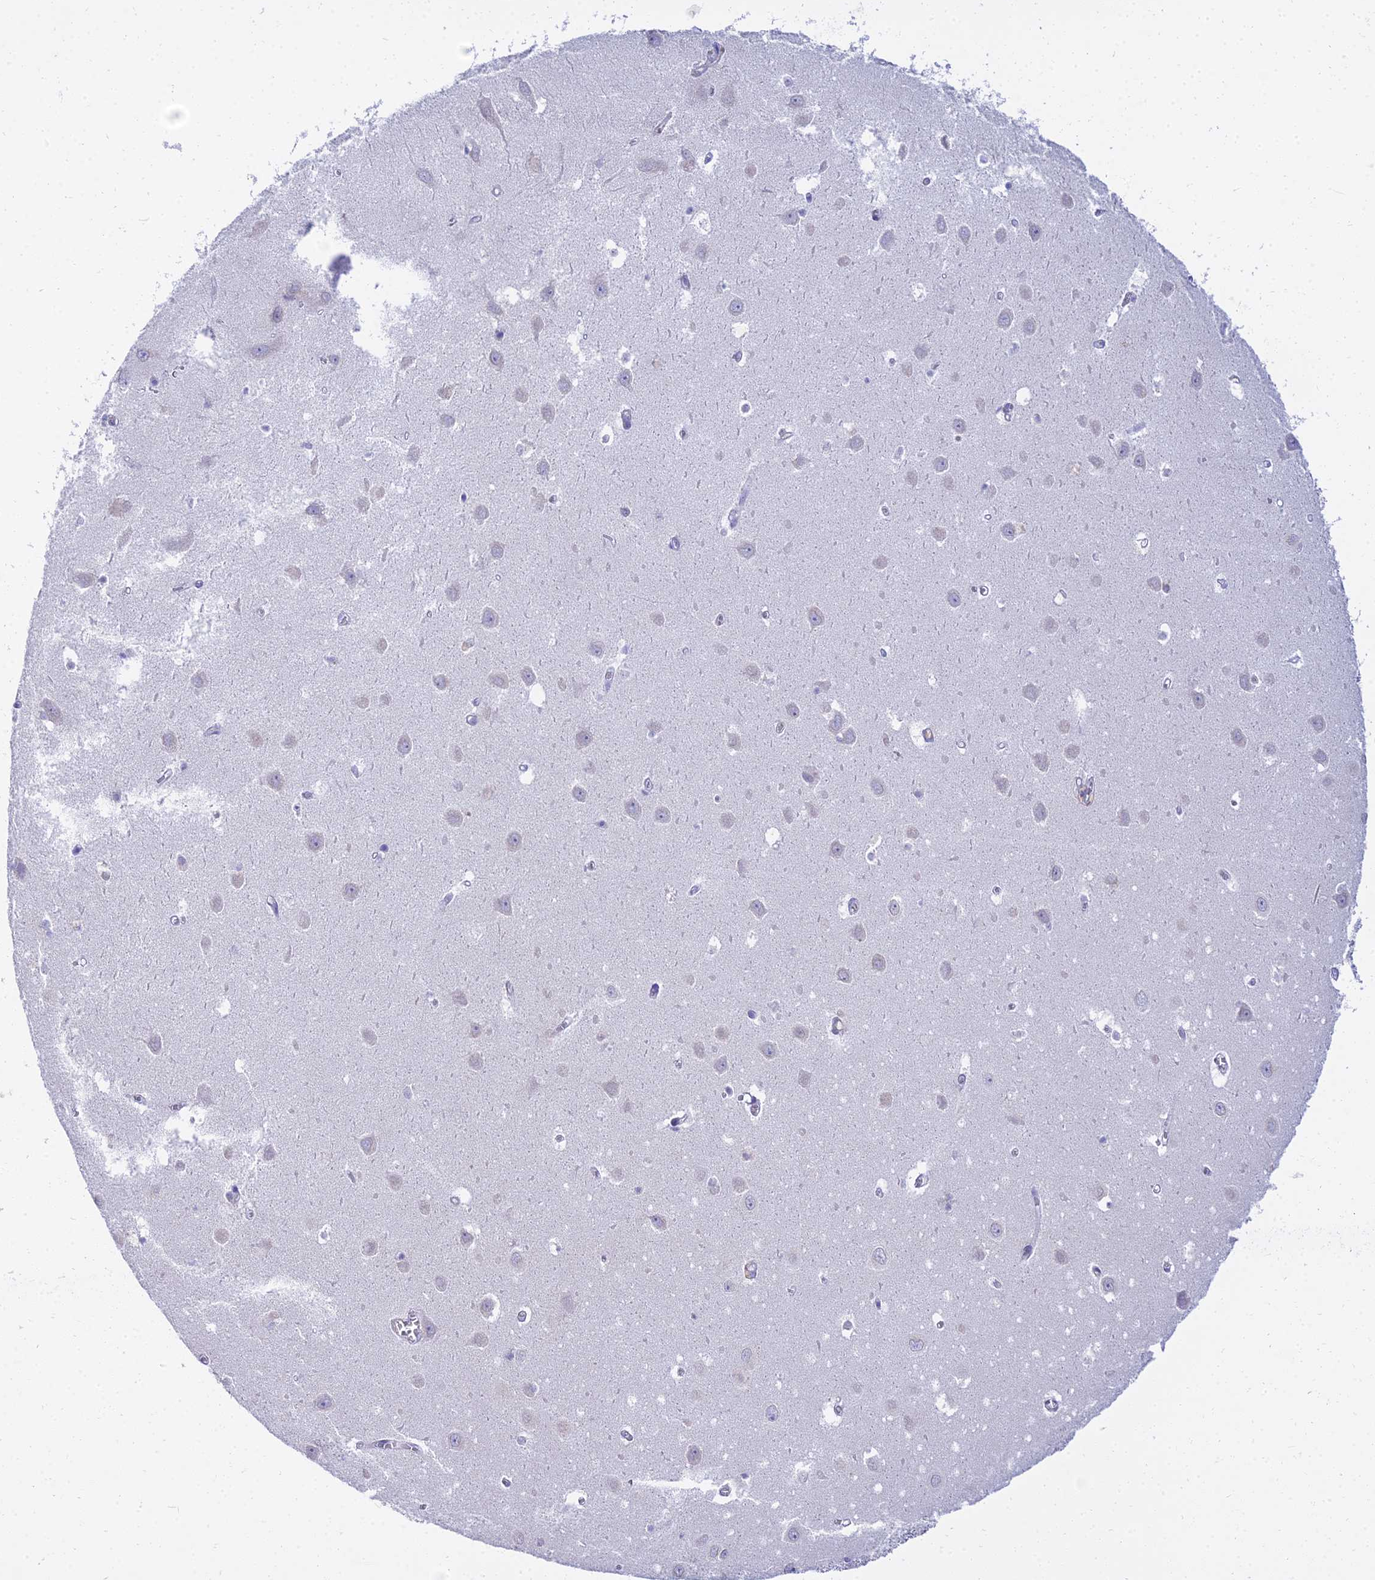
{"staining": {"intensity": "negative", "quantity": "none", "location": "none"}, "tissue": "hippocampus", "cell_type": "Glial cells", "image_type": "normal", "snomed": [{"axis": "morphology", "description": "Normal tissue, NOS"}, {"axis": "topography", "description": "Hippocampus"}], "caption": "An IHC photomicrograph of unremarkable hippocampus is shown. There is no staining in glial cells of hippocampus. (IHC, brightfield microscopy, high magnification).", "gene": "VWC2L", "patient": {"sex": "female", "age": 64}}